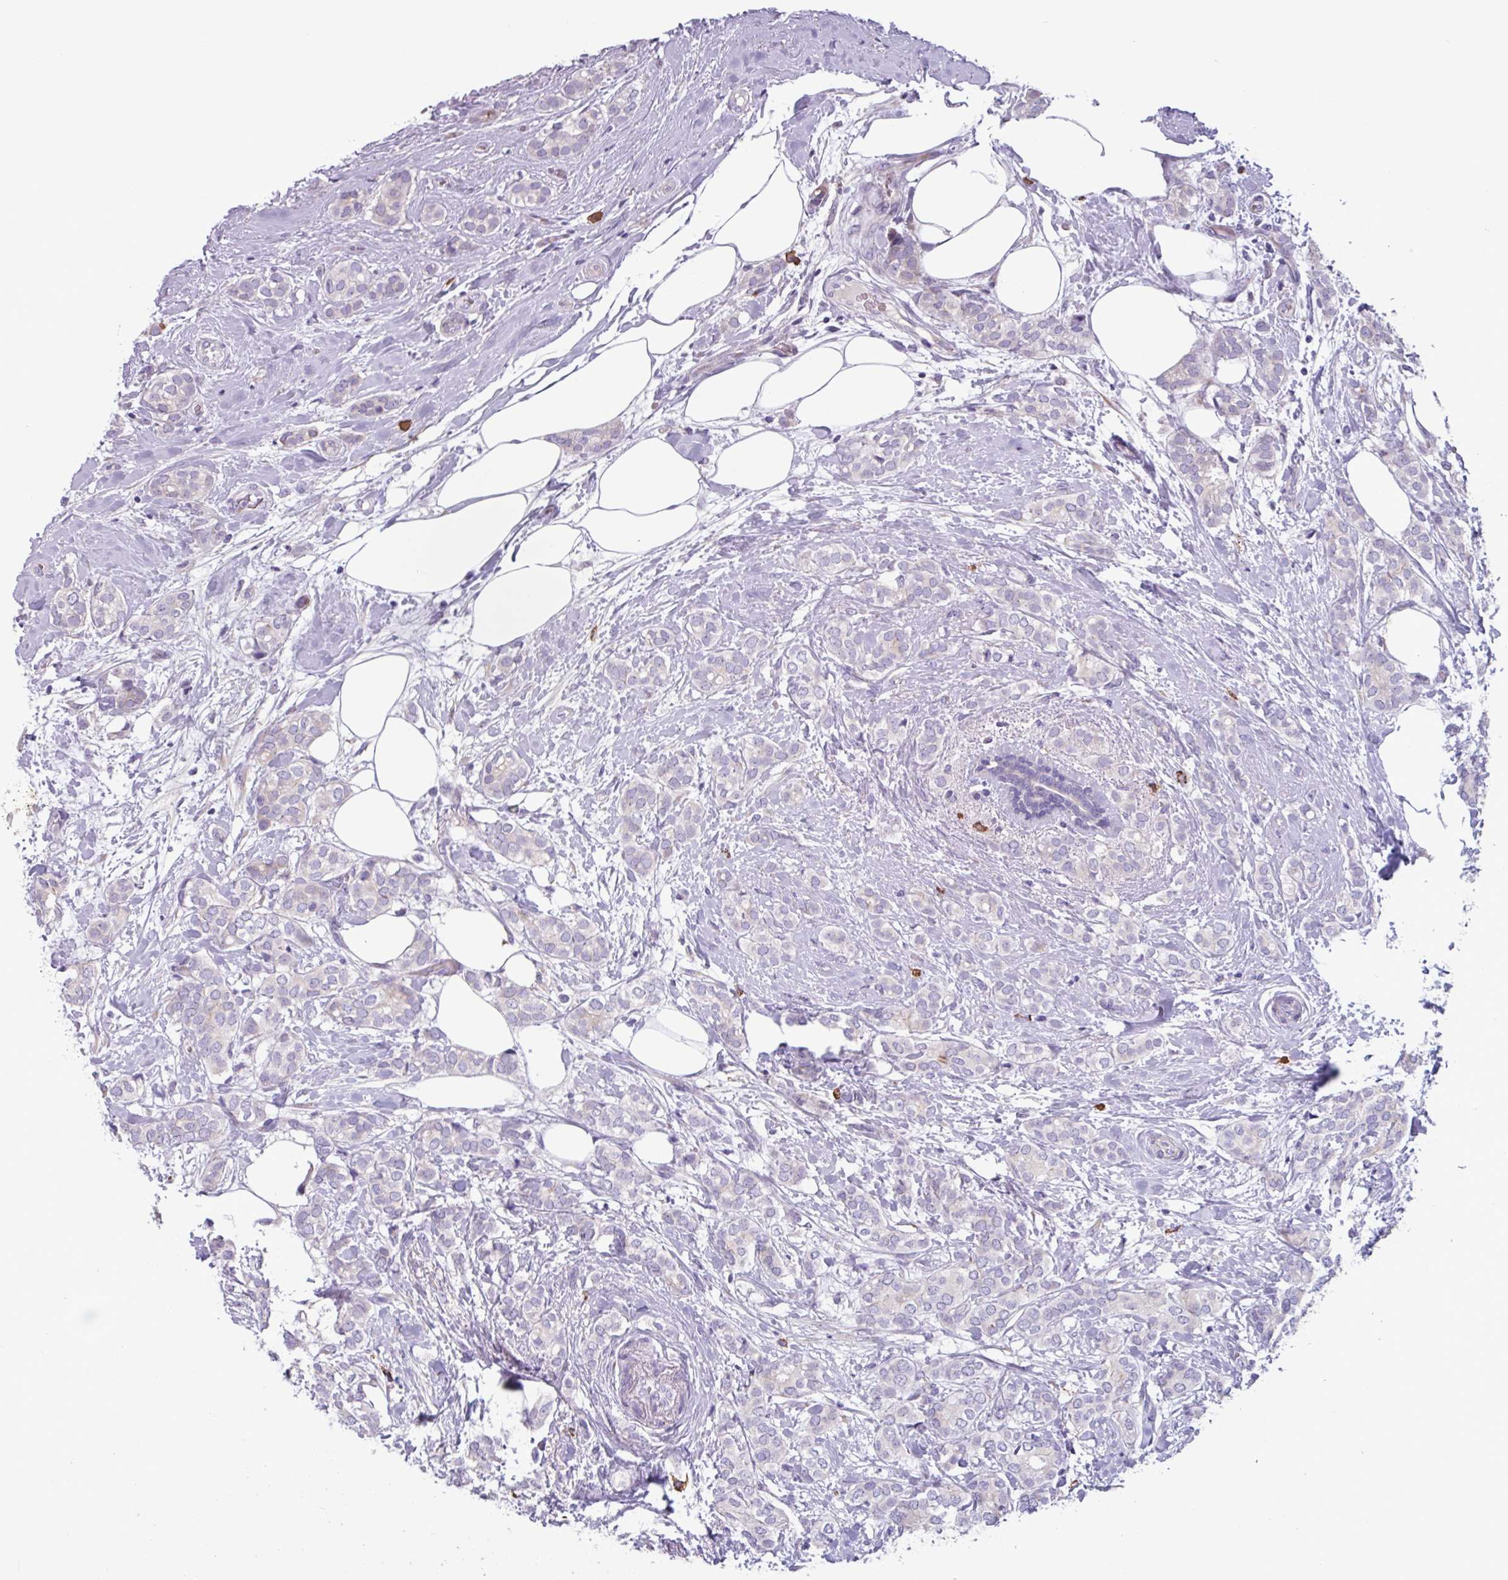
{"staining": {"intensity": "negative", "quantity": "none", "location": "none"}, "tissue": "breast cancer", "cell_type": "Tumor cells", "image_type": "cancer", "snomed": [{"axis": "morphology", "description": "Duct carcinoma"}, {"axis": "topography", "description": "Breast"}], "caption": "This is a photomicrograph of IHC staining of breast infiltrating ductal carcinoma, which shows no staining in tumor cells.", "gene": "ADGRE1", "patient": {"sex": "female", "age": 73}}